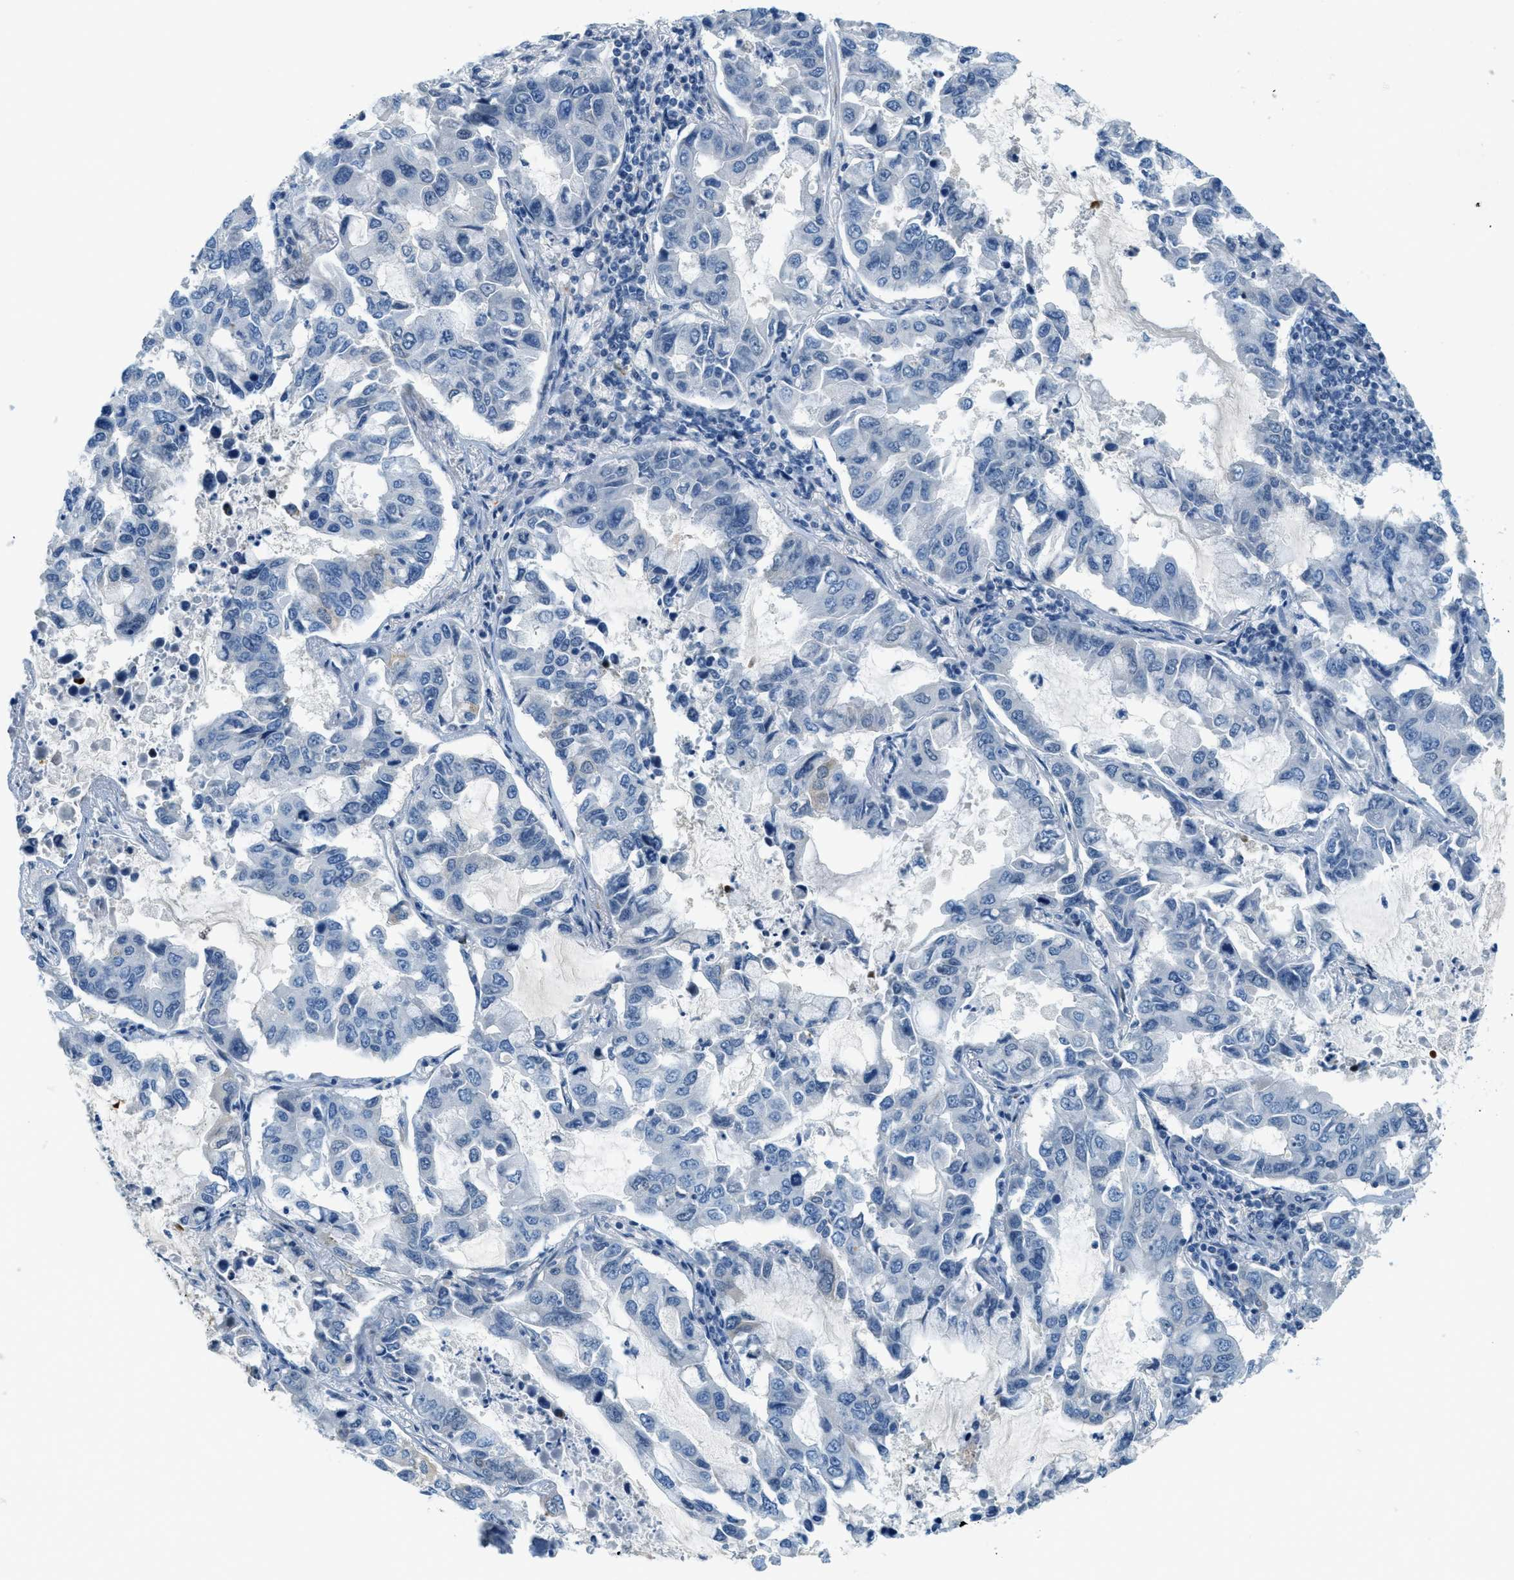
{"staining": {"intensity": "negative", "quantity": "none", "location": "none"}, "tissue": "lung cancer", "cell_type": "Tumor cells", "image_type": "cancer", "snomed": [{"axis": "morphology", "description": "Adenocarcinoma, NOS"}, {"axis": "topography", "description": "Lung"}], "caption": "Tumor cells show no significant expression in lung cancer.", "gene": "CYP4X1", "patient": {"sex": "male", "age": 64}}